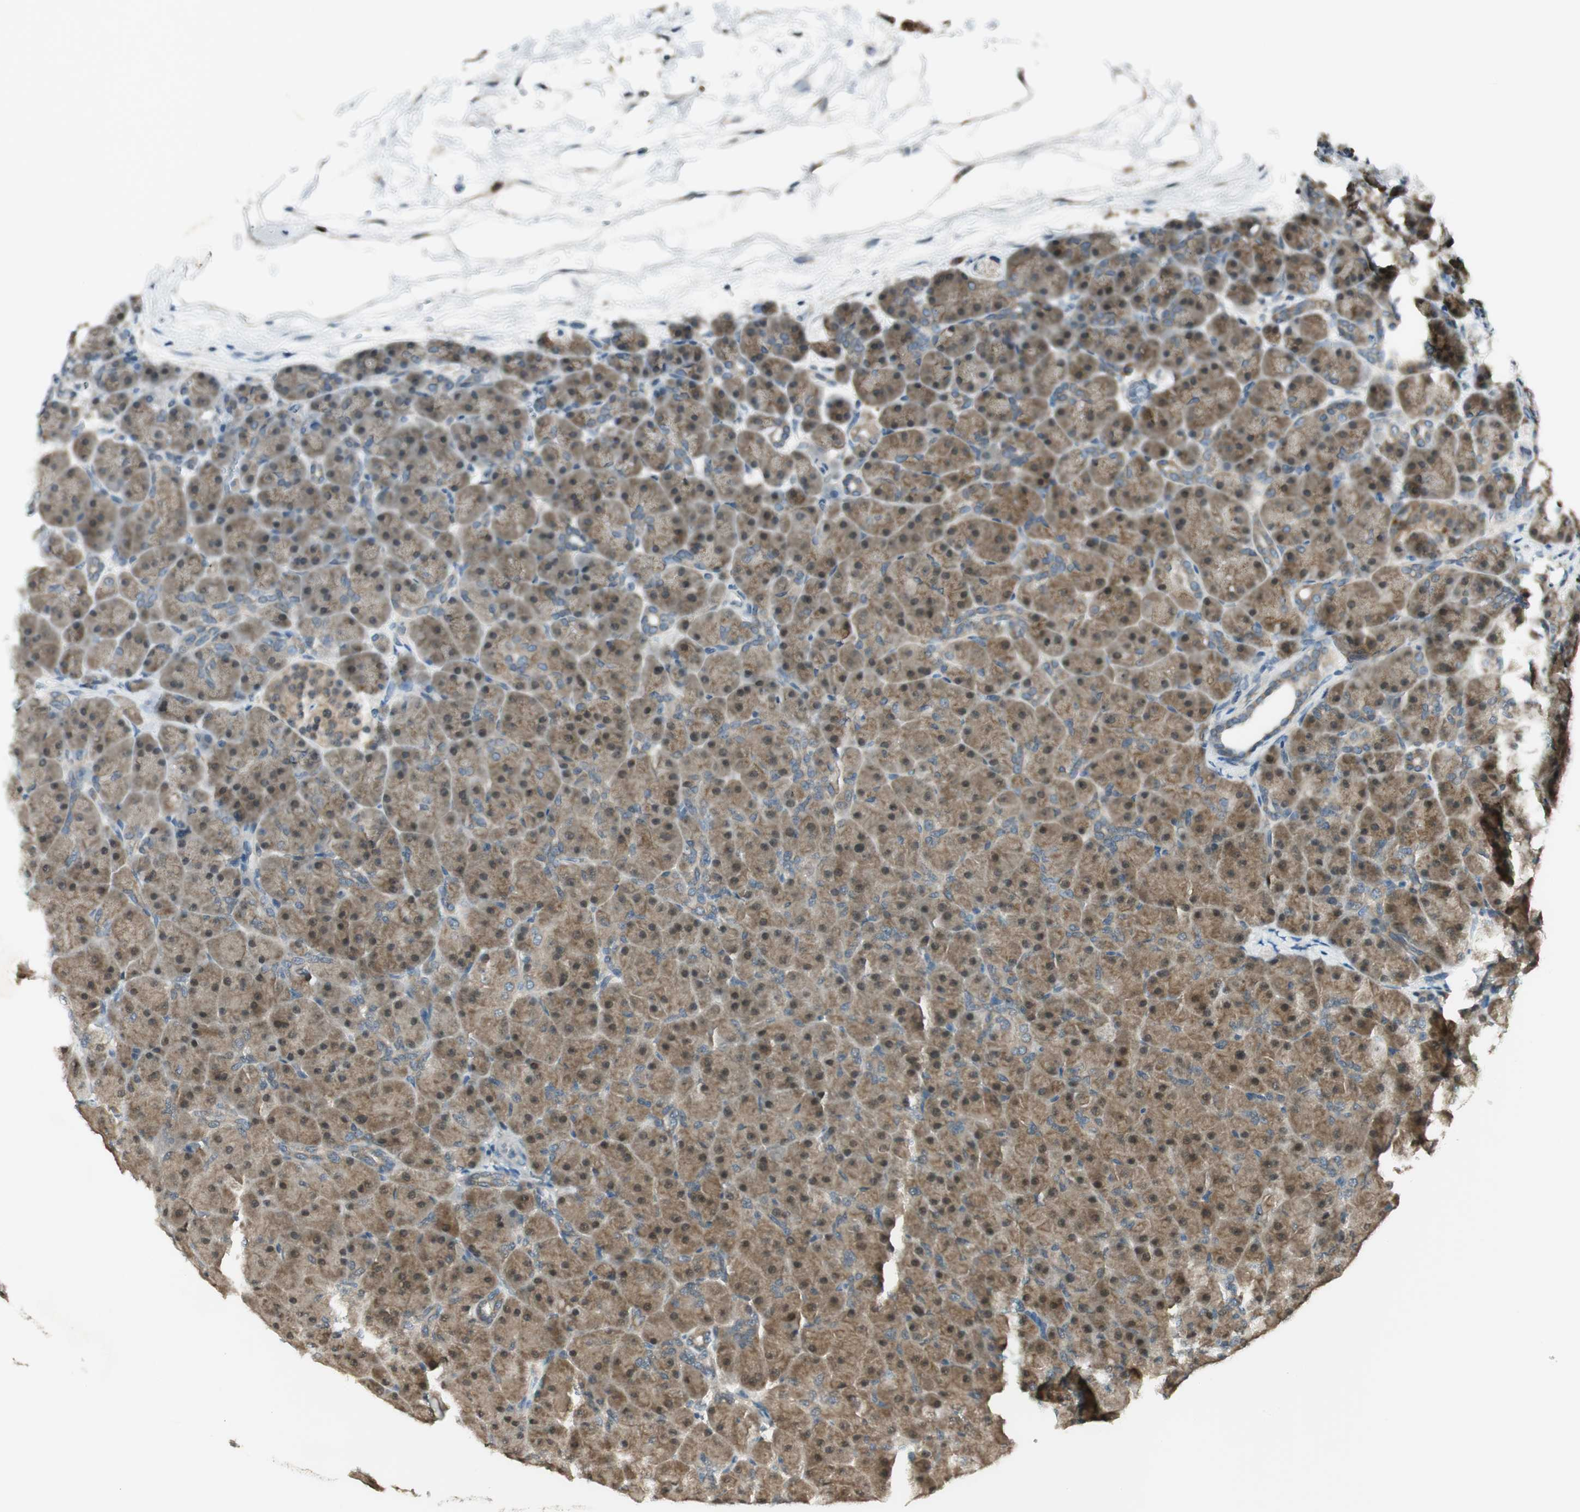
{"staining": {"intensity": "moderate", "quantity": ">75%", "location": "cytoplasmic/membranous,nuclear"}, "tissue": "pancreas", "cell_type": "Exocrine glandular cells", "image_type": "normal", "snomed": [{"axis": "morphology", "description": "Normal tissue, NOS"}, {"axis": "topography", "description": "Pancreas"}], "caption": "Immunohistochemical staining of unremarkable human pancreas reveals moderate cytoplasmic/membranous,nuclear protein positivity in approximately >75% of exocrine glandular cells.", "gene": "IPO5", "patient": {"sex": "male", "age": 66}}